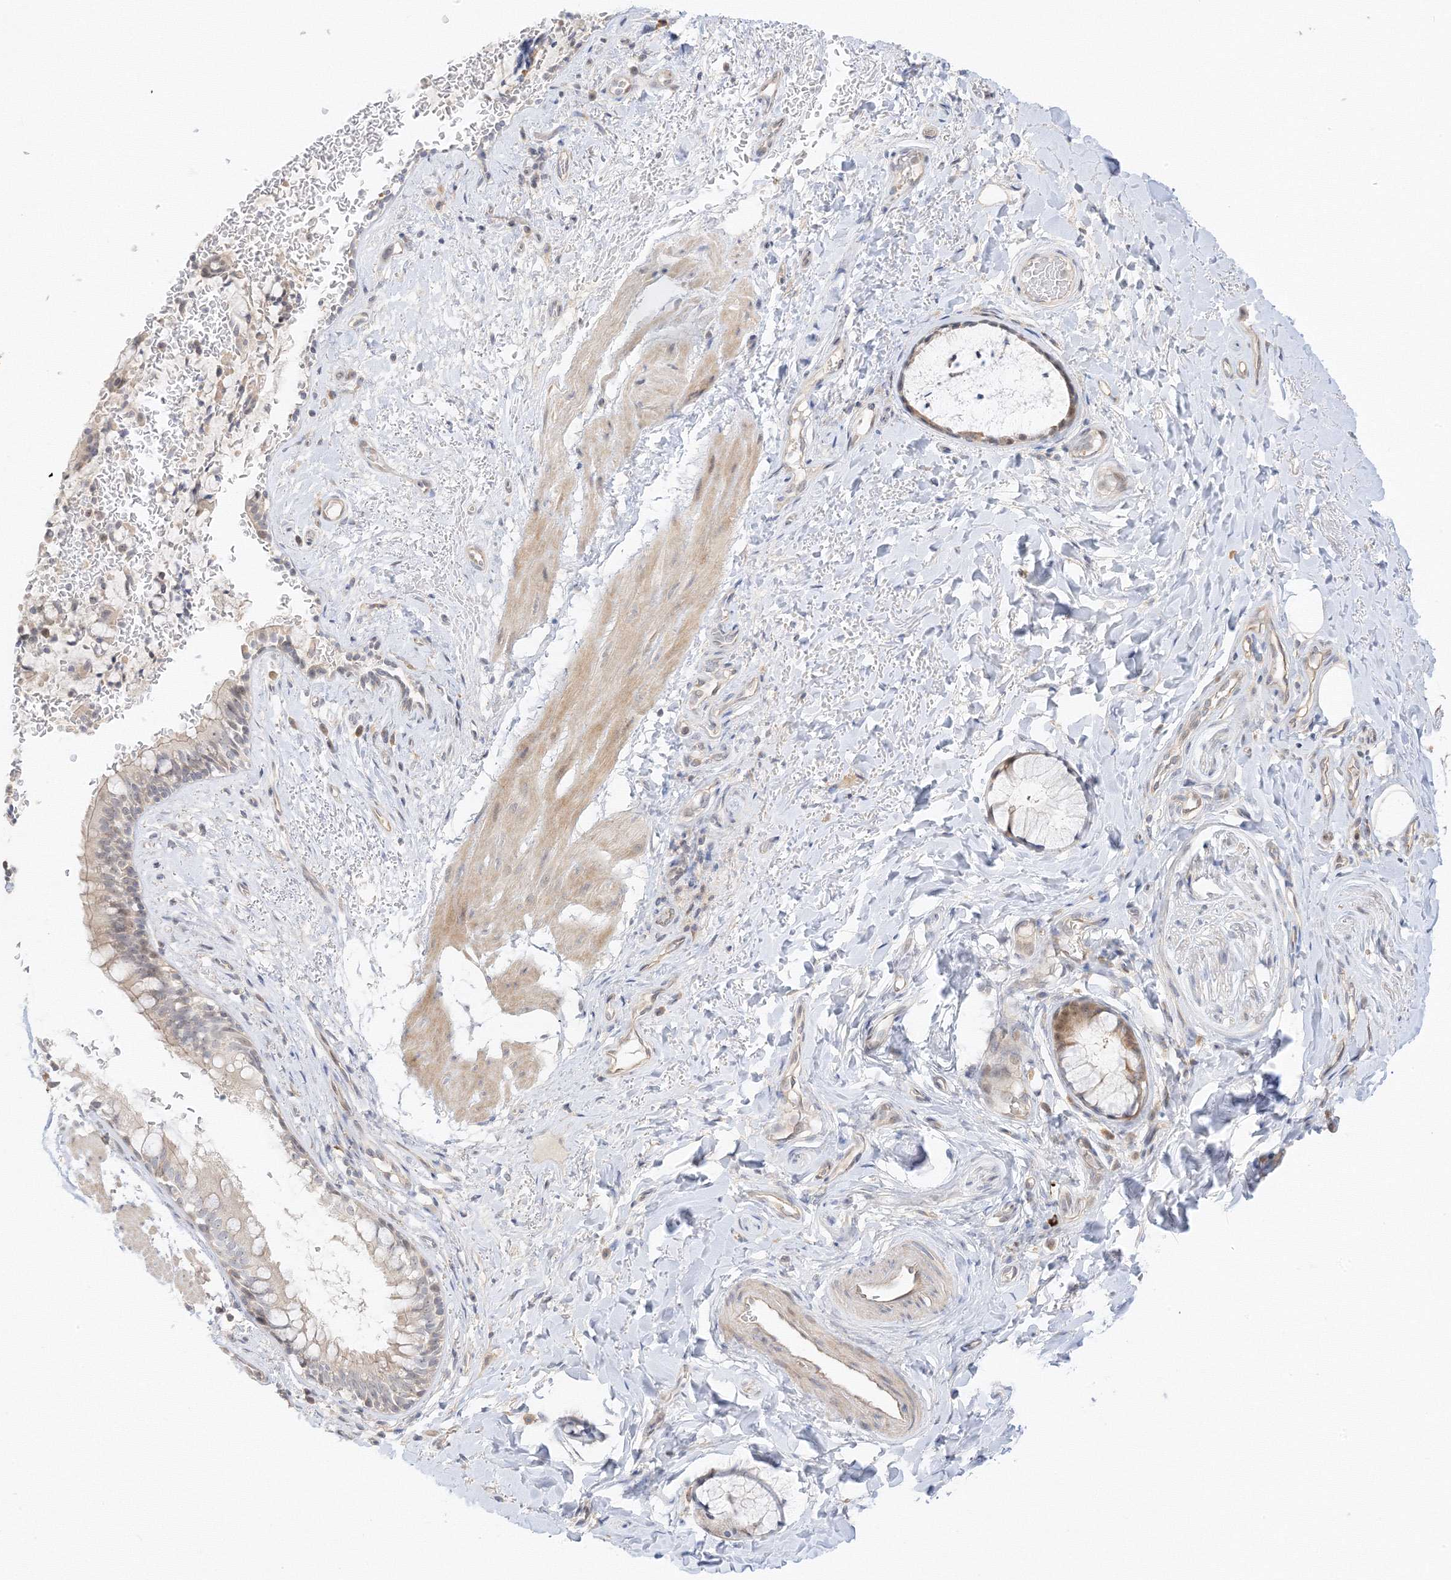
{"staining": {"intensity": "negative", "quantity": "none", "location": "none"}, "tissue": "bronchus", "cell_type": "Respiratory epithelial cells", "image_type": "normal", "snomed": [{"axis": "morphology", "description": "Normal tissue, NOS"}, {"axis": "topography", "description": "Cartilage tissue"}, {"axis": "topography", "description": "Bronchus"}], "caption": "This histopathology image is of unremarkable bronchus stained with immunohistochemistry (IHC) to label a protein in brown with the nuclei are counter-stained blue. There is no positivity in respiratory epithelial cells.", "gene": "ETAA1", "patient": {"sex": "female", "age": 36}}